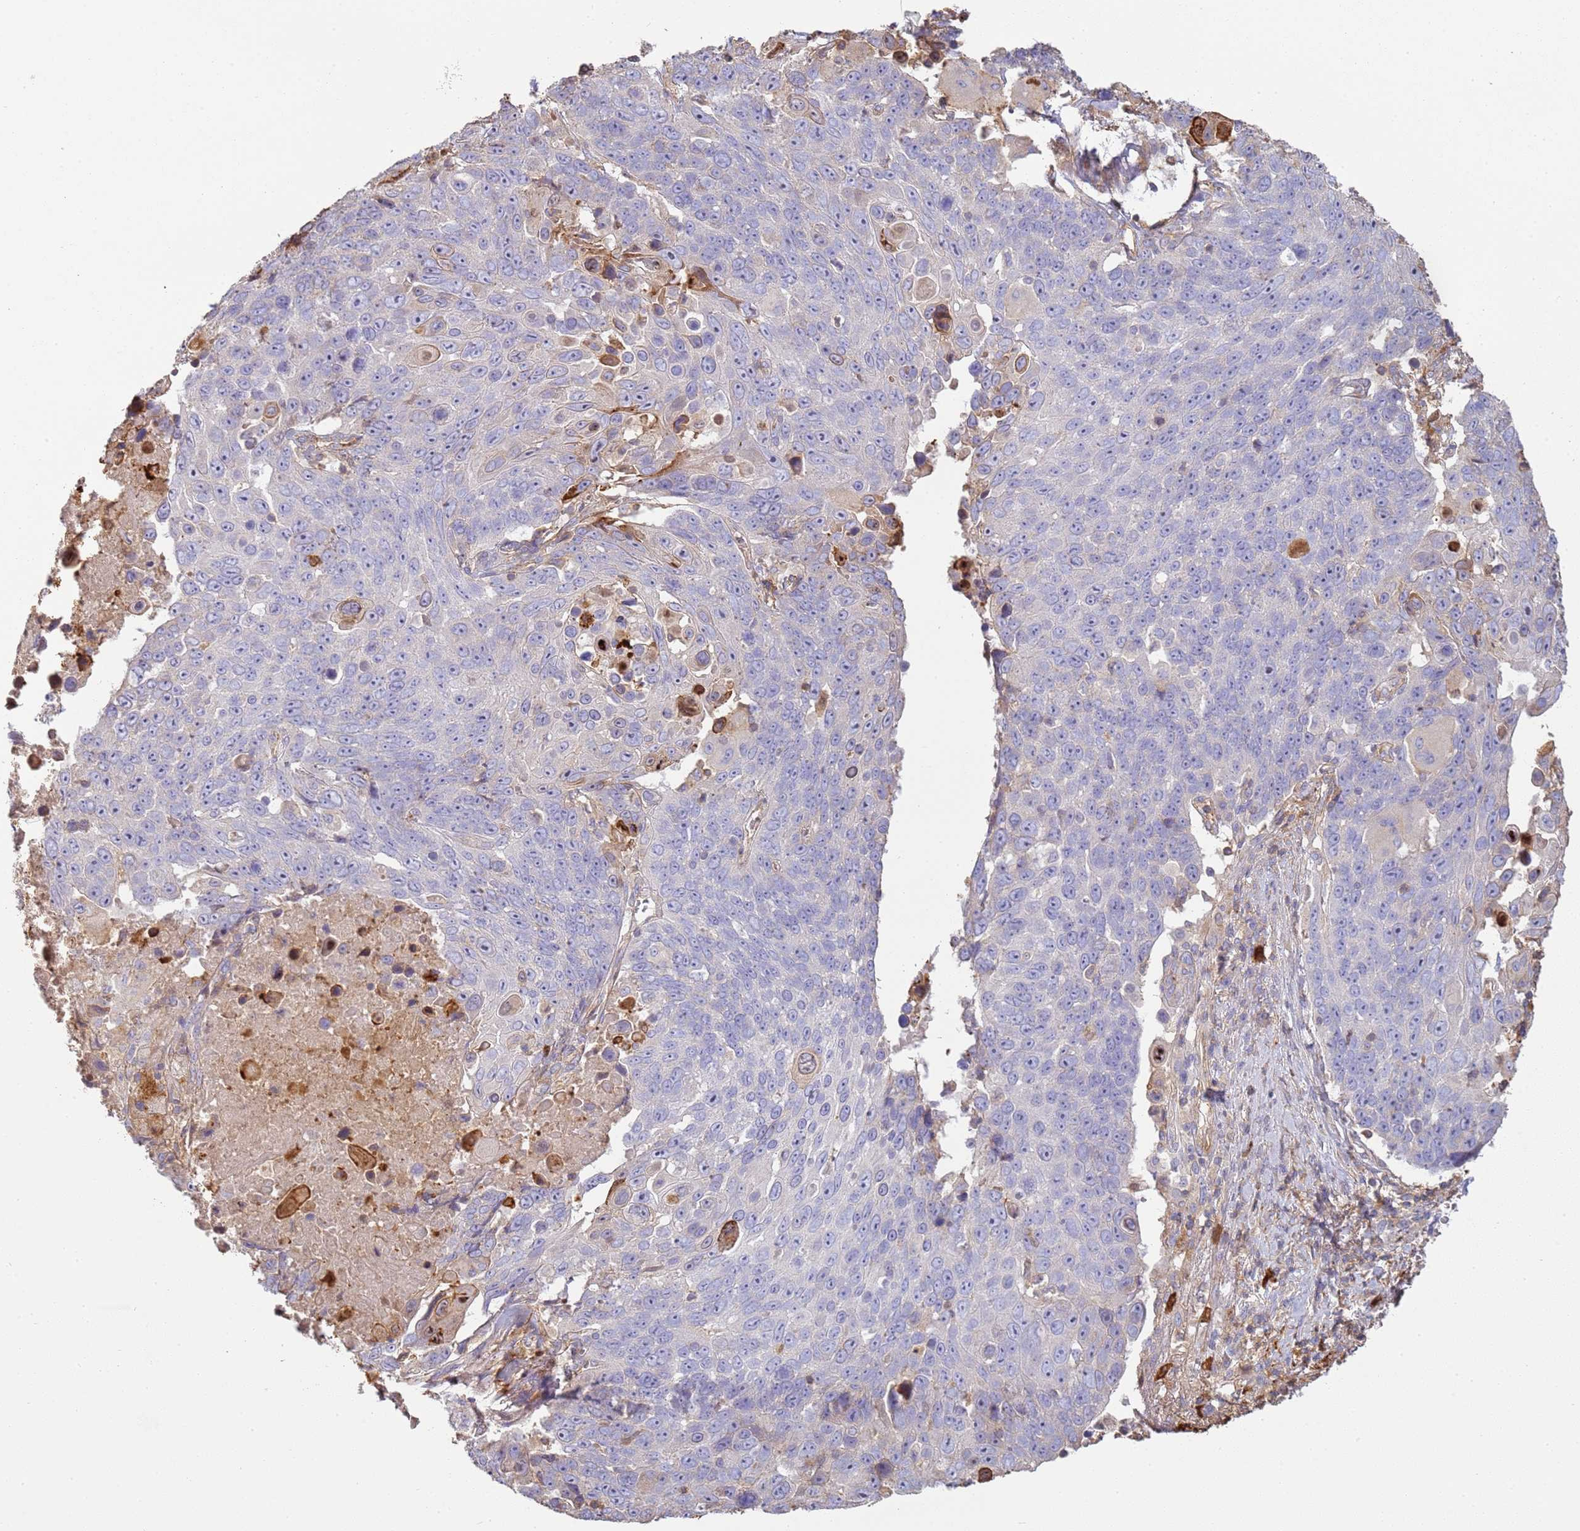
{"staining": {"intensity": "negative", "quantity": "none", "location": "none"}, "tissue": "lung cancer", "cell_type": "Tumor cells", "image_type": "cancer", "snomed": [{"axis": "morphology", "description": "Squamous cell carcinoma, NOS"}, {"axis": "topography", "description": "Lung"}], "caption": "An immunohistochemistry (IHC) histopathology image of lung squamous cell carcinoma is shown. There is no staining in tumor cells of lung squamous cell carcinoma.", "gene": "NDUFAF4", "patient": {"sex": "male", "age": 66}}